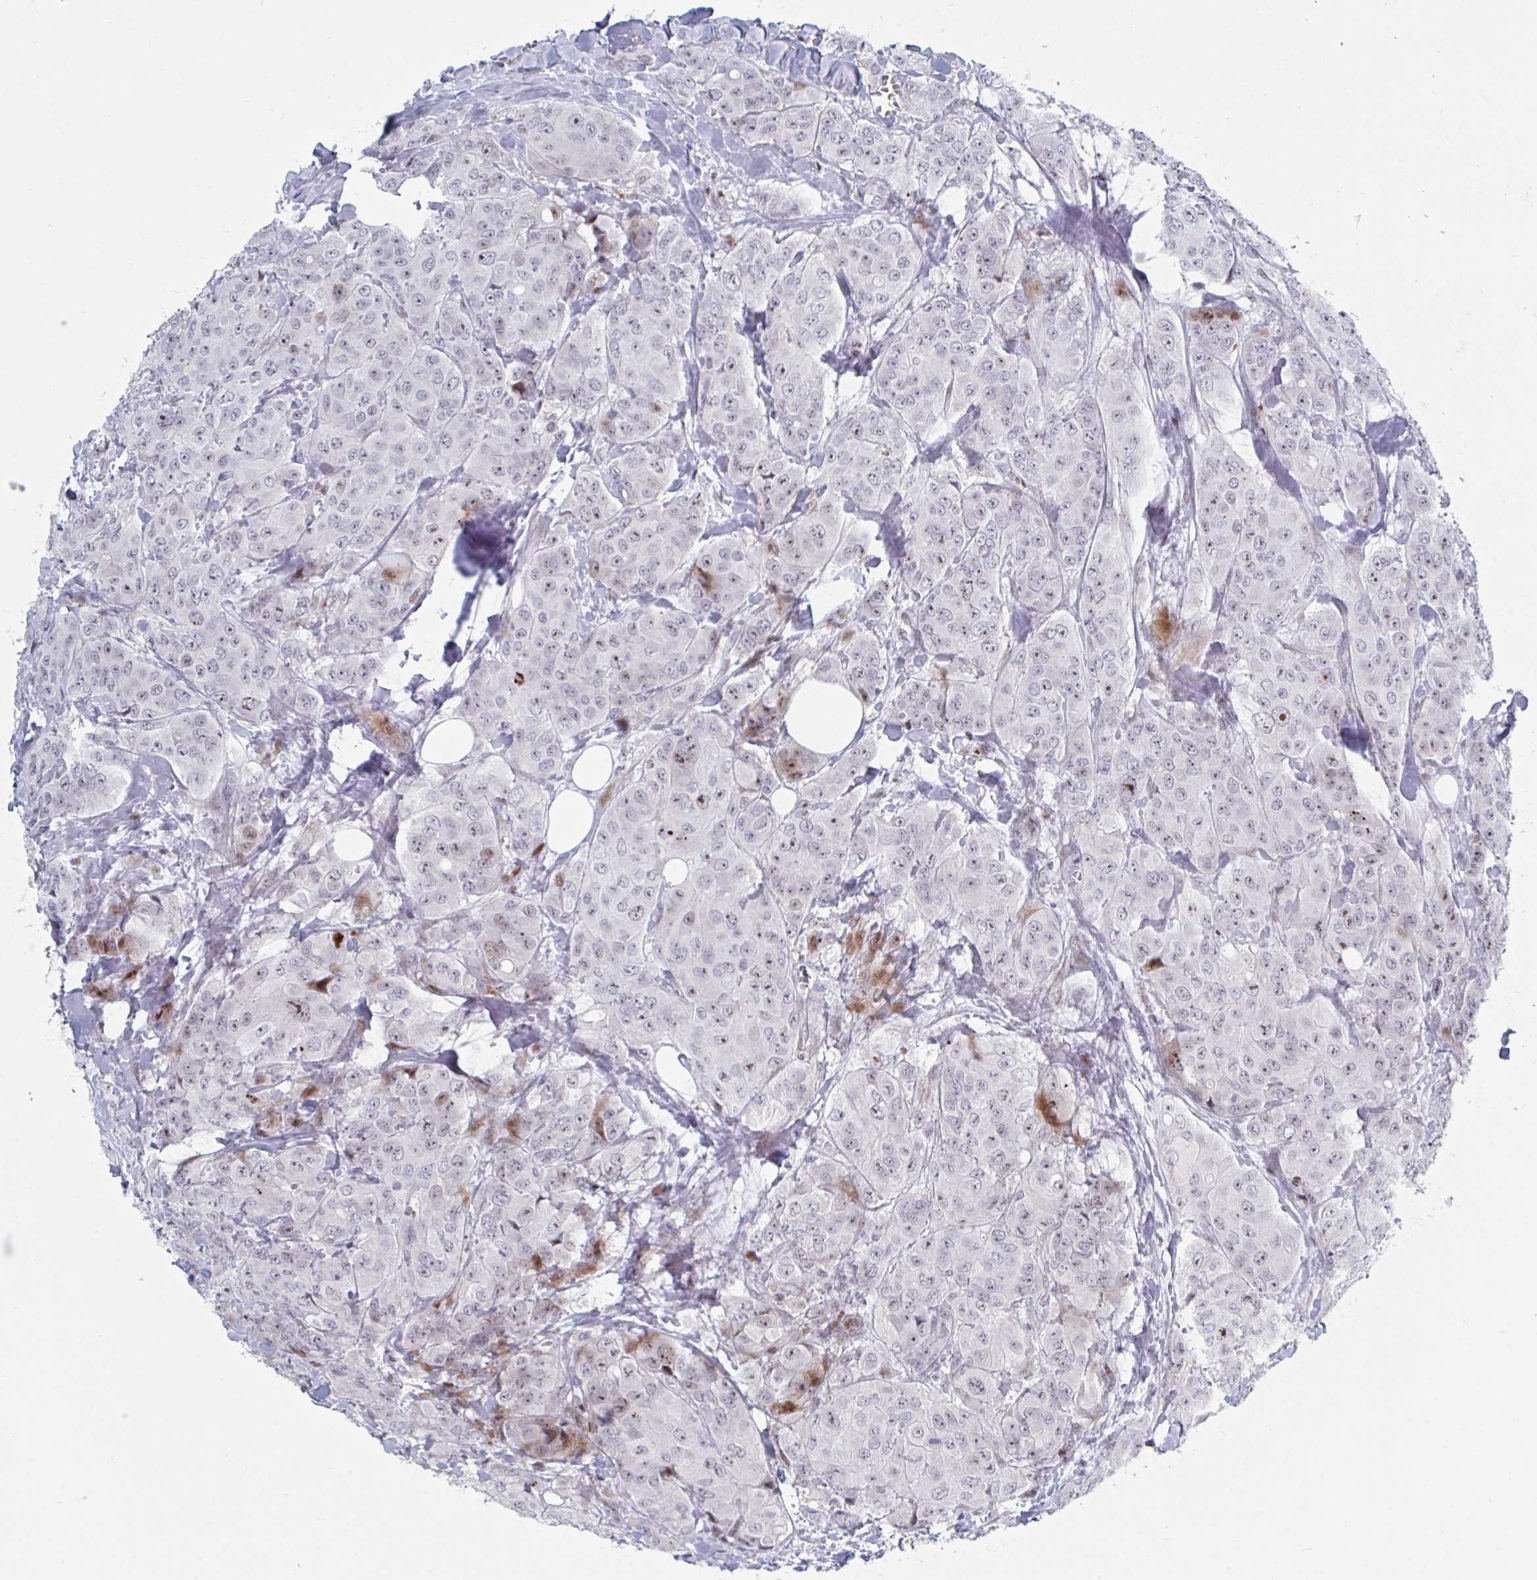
{"staining": {"intensity": "moderate", "quantity": "25%-75%", "location": "nuclear"}, "tissue": "breast cancer", "cell_type": "Tumor cells", "image_type": "cancer", "snomed": [{"axis": "morphology", "description": "Duct carcinoma"}, {"axis": "topography", "description": "Breast"}], "caption": "Immunohistochemical staining of human breast cancer (intraductal carcinoma) displays medium levels of moderate nuclear staining in about 25%-75% of tumor cells. (Stains: DAB in brown, nuclei in blue, Microscopy: brightfield microscopy at high magnification).", "gene": "NR1H2", "patient": {"sex": "female", "age": 43}}